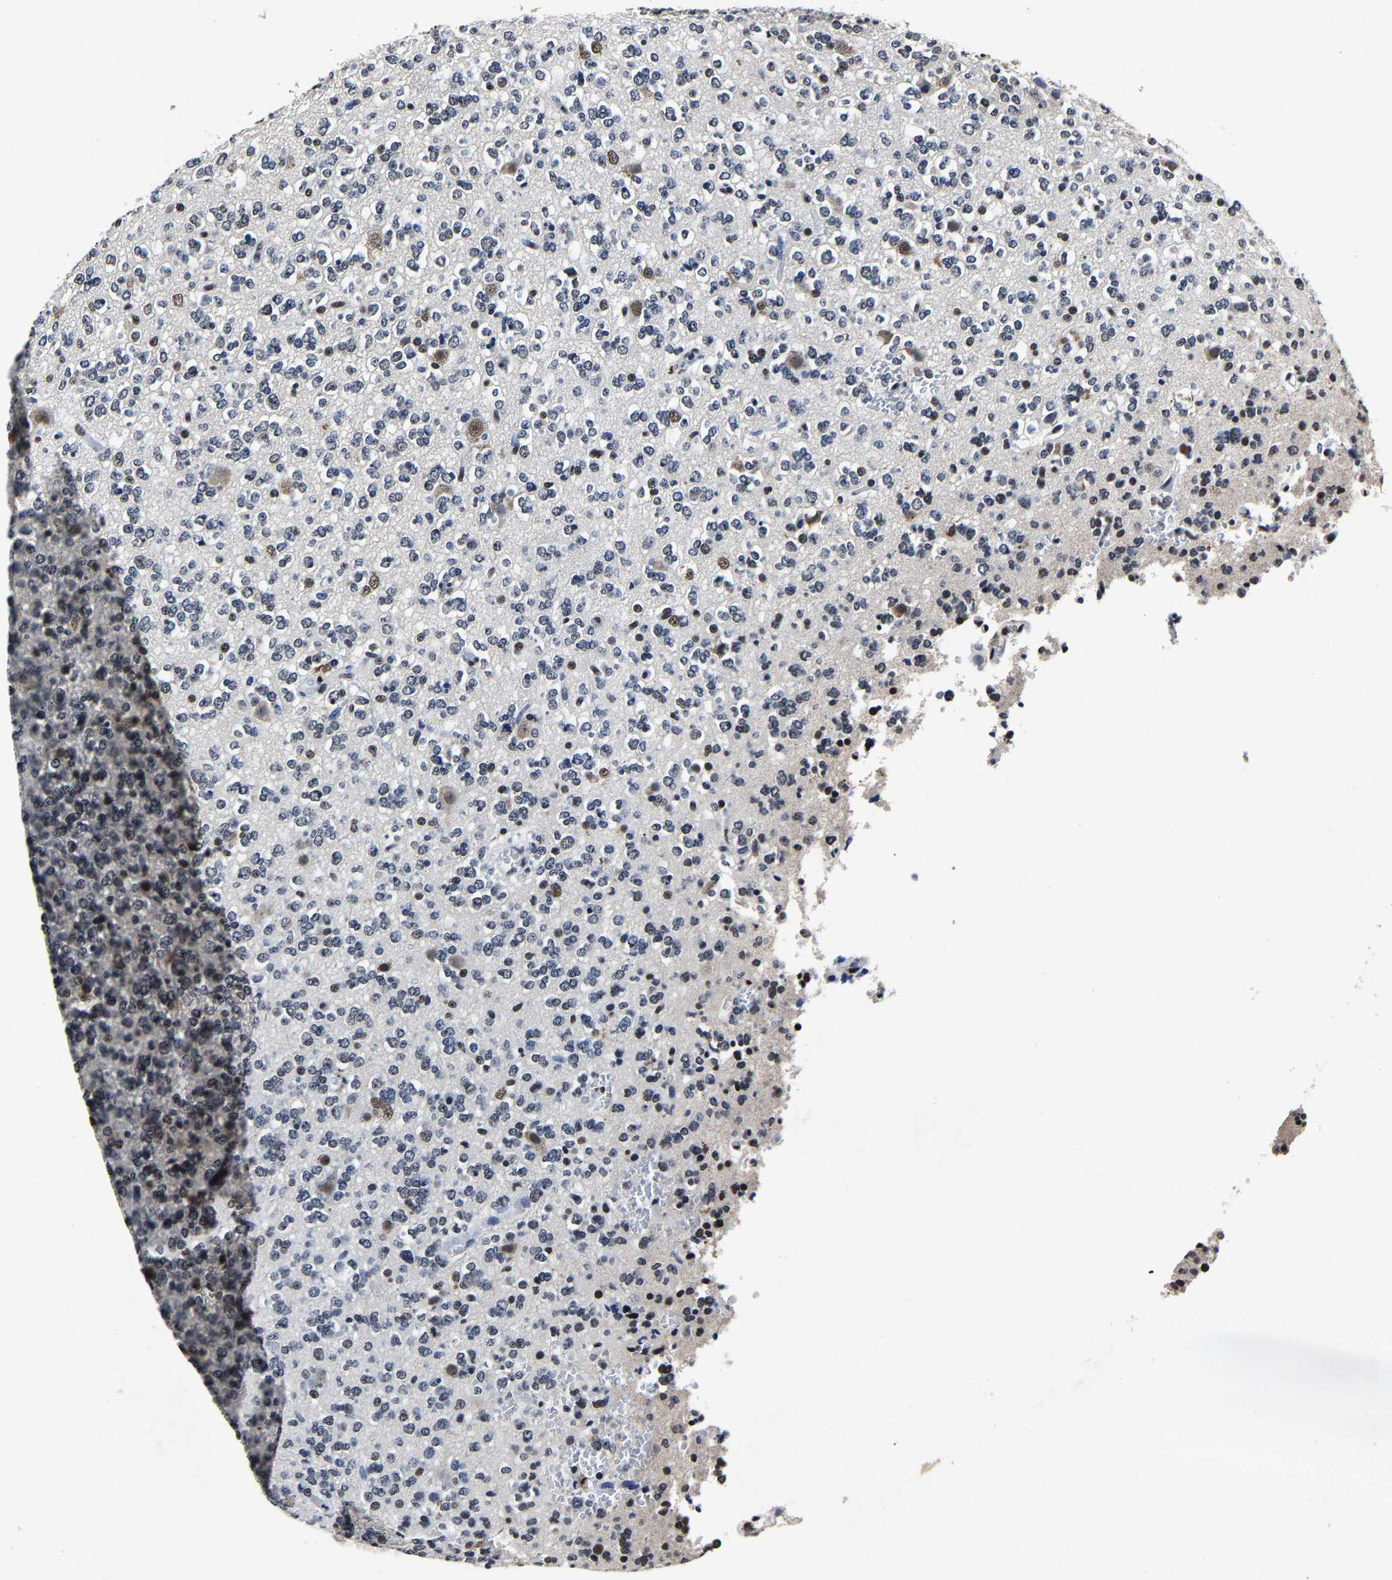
{"staining": {"intensity": "negative", "quantity": "none", "location": "none"}, "tissue": "glioma", "cell_type": "Tumor cells", "image_type": "cancer", "snomed": [{"axis": "morphology", "description": "Glioma, malignant, Low grade"}, {"axis": "topography", "description": "Brain"}], "caption": "Glioma stained for a protein using immunohistochemistry displays no expression tumor cells.", "gene": "RBM45", "patient": {"sex": "male", "age": 38}}